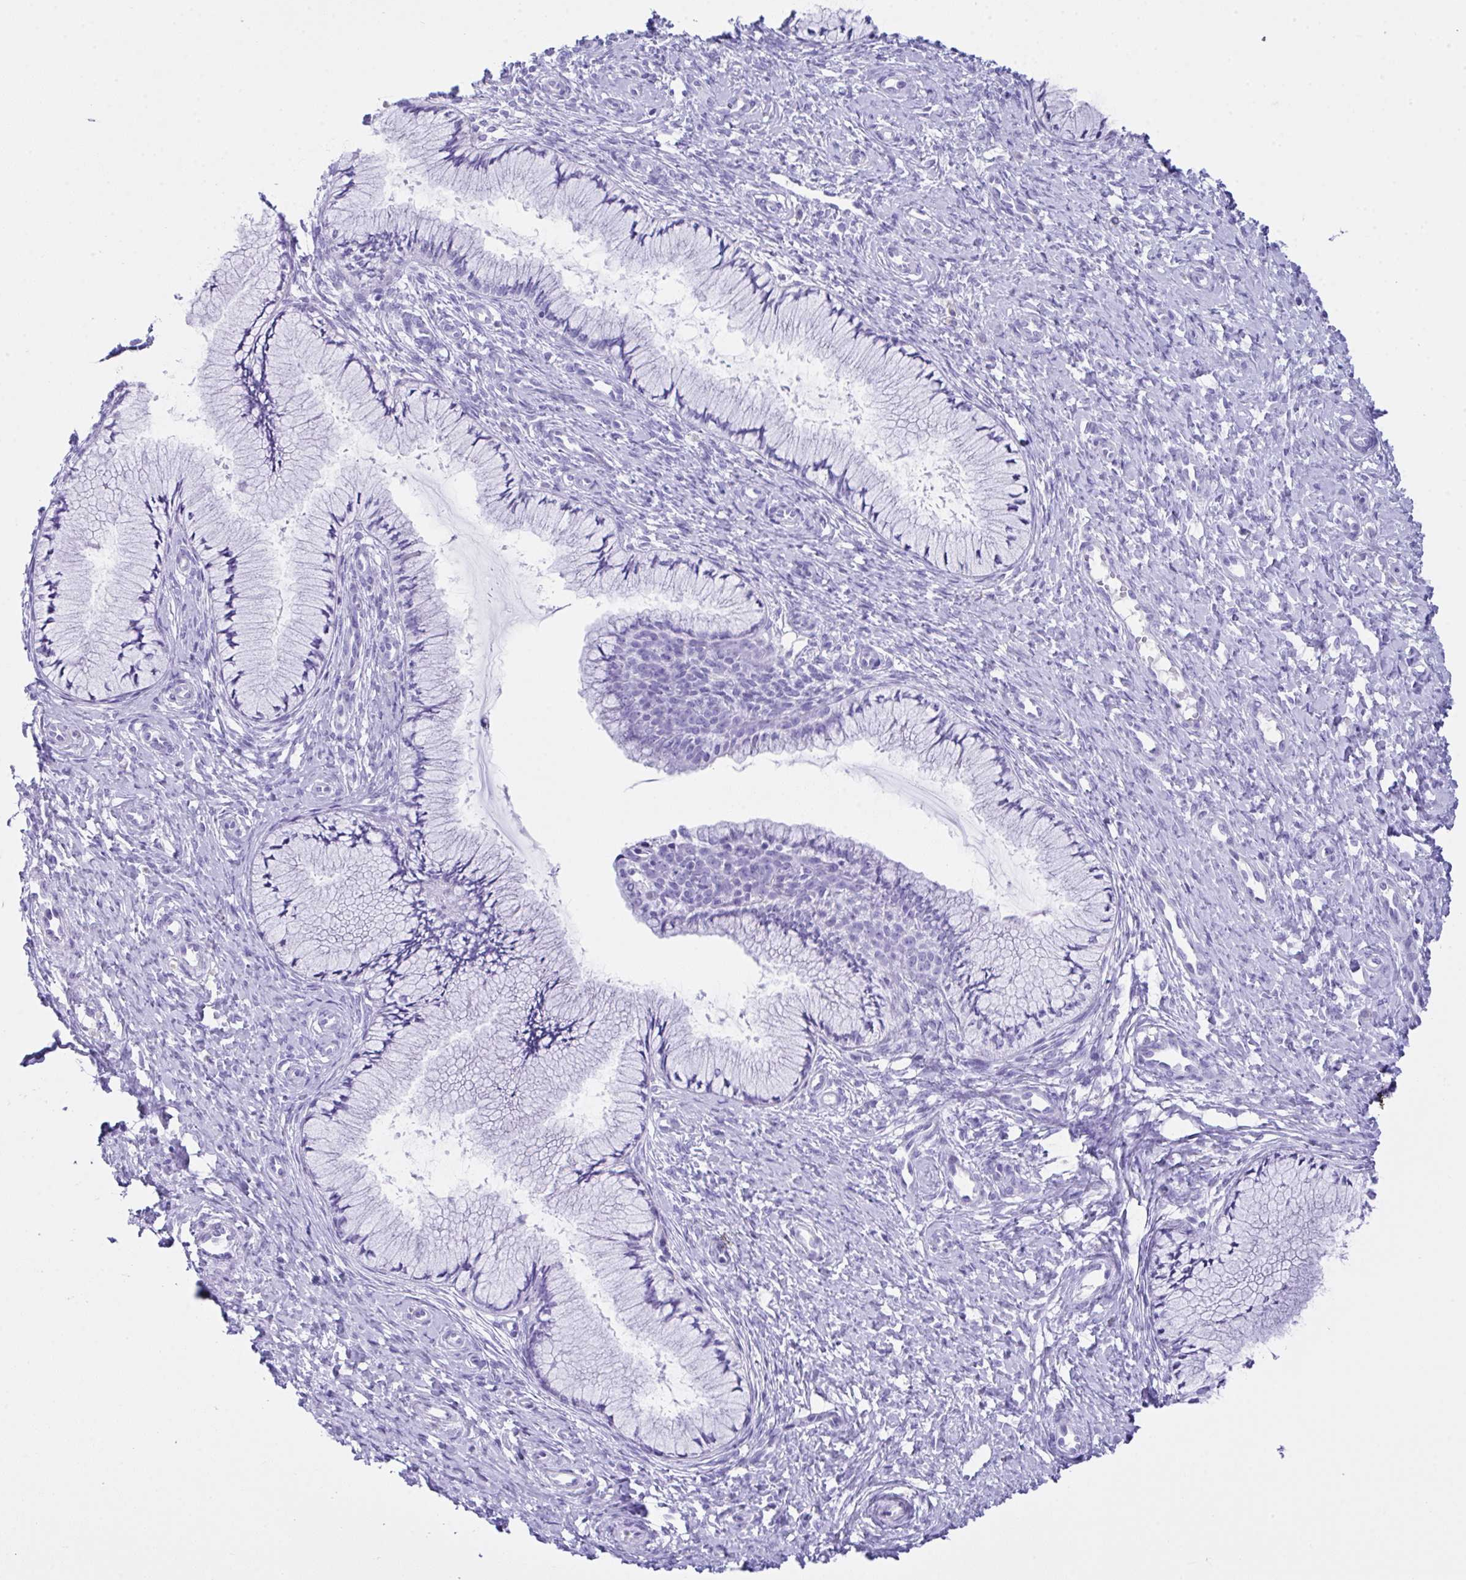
{"staining": {"intensity": "negative", "quantity": "none", "location": "none"}, "tissue": "cervix", "cell_type": "Glandular cells", "image_type": "normal", "snomed": [{"axis": "morphology", "description": "Normal tissue, NOS"}, {"axis": "topography", "description": "Cervix"}], "caption": "Immunohistochemical staining of unremarkable human cervix demonstrates no significant expression in glandular cells.", "gene": "LGALS4", "patient": {"sex": "female", "age": 37}}